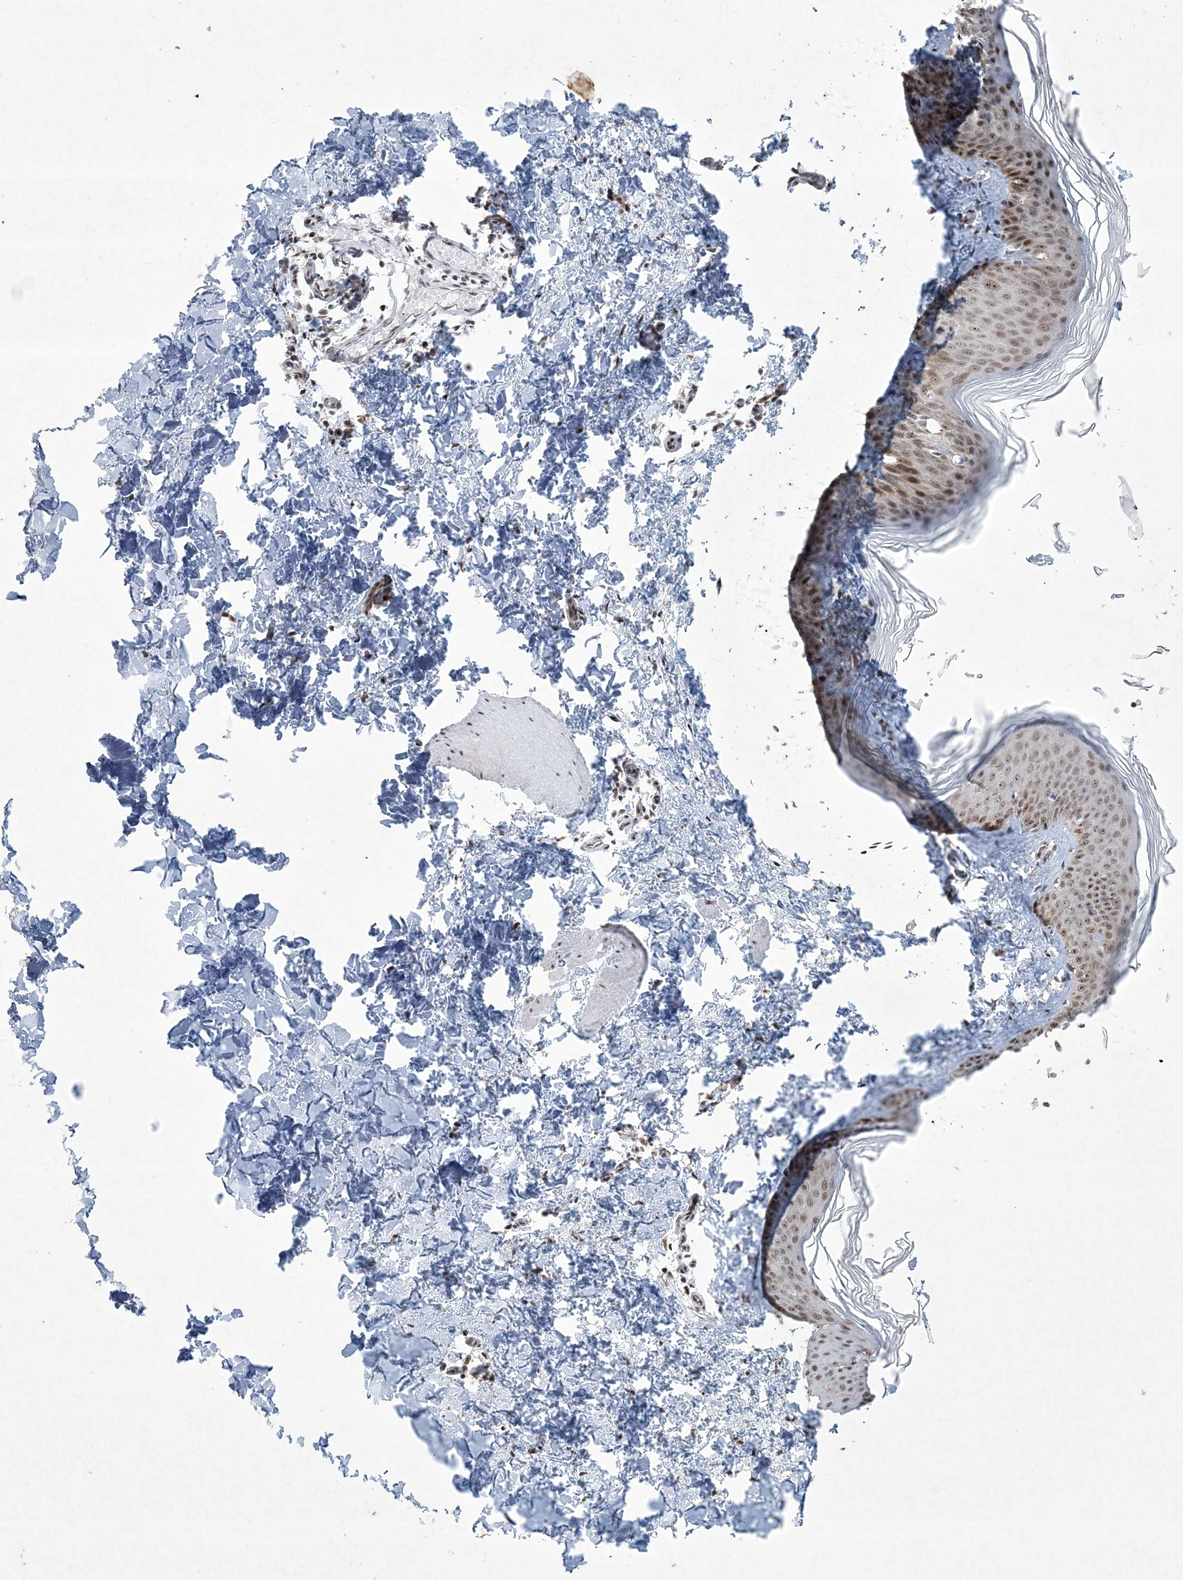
{"staining": {"intensity": "moderate", "quantity": "25%-75%", "location": "cytoplasmic/membranous,nuclear"}, "tissue": "skin", "cell_type": "Fibroblasts", "image_type": "normal", "snomed": [{"axis": "morphology", "description": "Normal tissue, NOS"}, {"axis": "topography", "description": "Skin"}], "caption": "High-power microscopy captured an IHC image of normal skin, revealing moderate cytoplasmic/membranous,nuclear staining in about 25%-75% of fibroblasts.", "gene": "CES4A", "patient": {"sex": "female", "age": 27}}